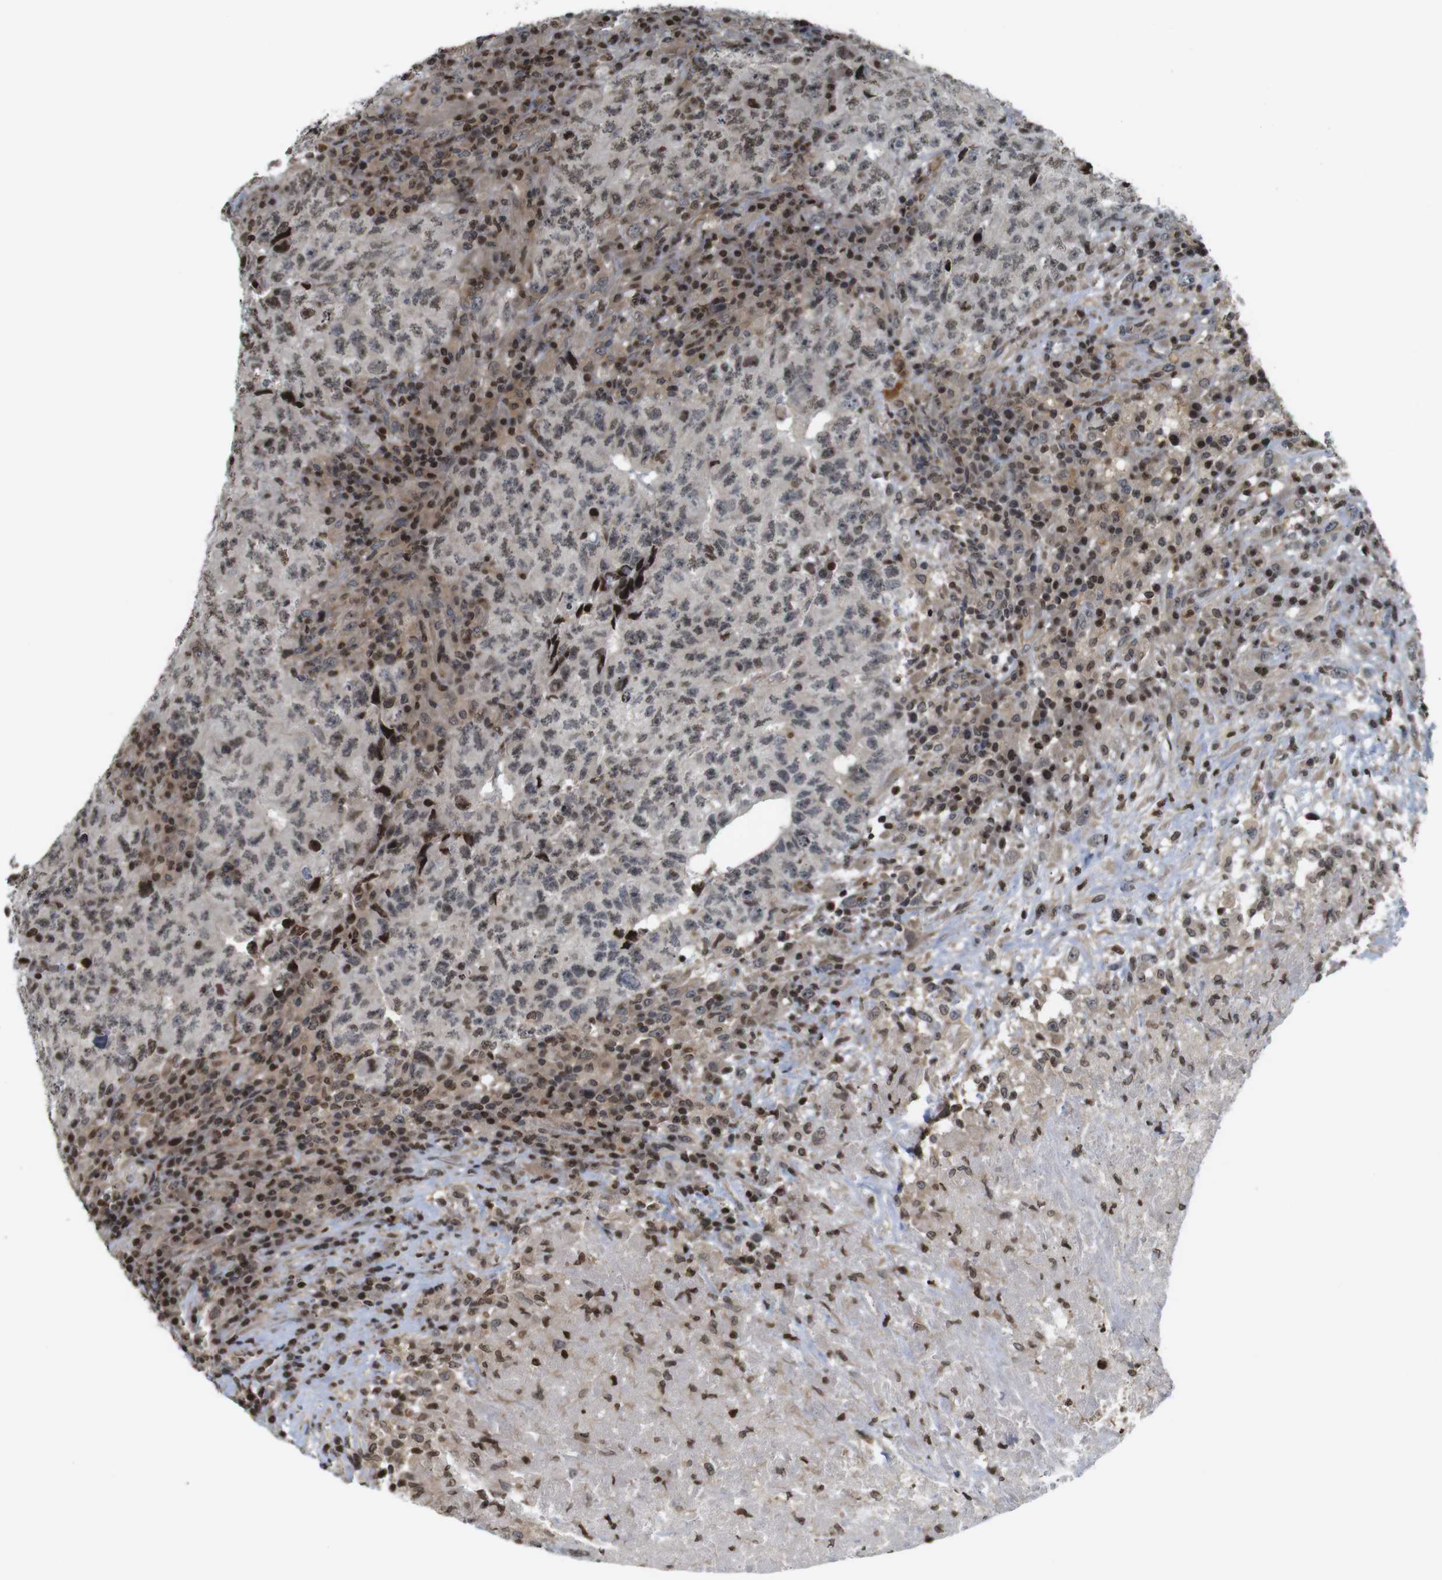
{"staining": {"intensity": "moderate", "quantity": ">75%", "location": "nuclear"}, "tissue": "testis cancer", "cell_type": "Tumor cells", "image_type": "cancer", "snomed": [{"axis": "morphology", "description": "Necrosis, NOS"}, {"axis": "morphology", "description": "Carcinoma, Embryonal, NOS"}, {"axis": "topography", "description": "Testis"}], "caption": "DAB (3,3'-diaminobenzidine) immunohistochemical staining of human embryonal carcinoma (testis) reveals moderate nuclear protein positivity in about >75% of tumor cells.", "gene": "MBD1", "patient": {"sex": "male", "age": 19}}